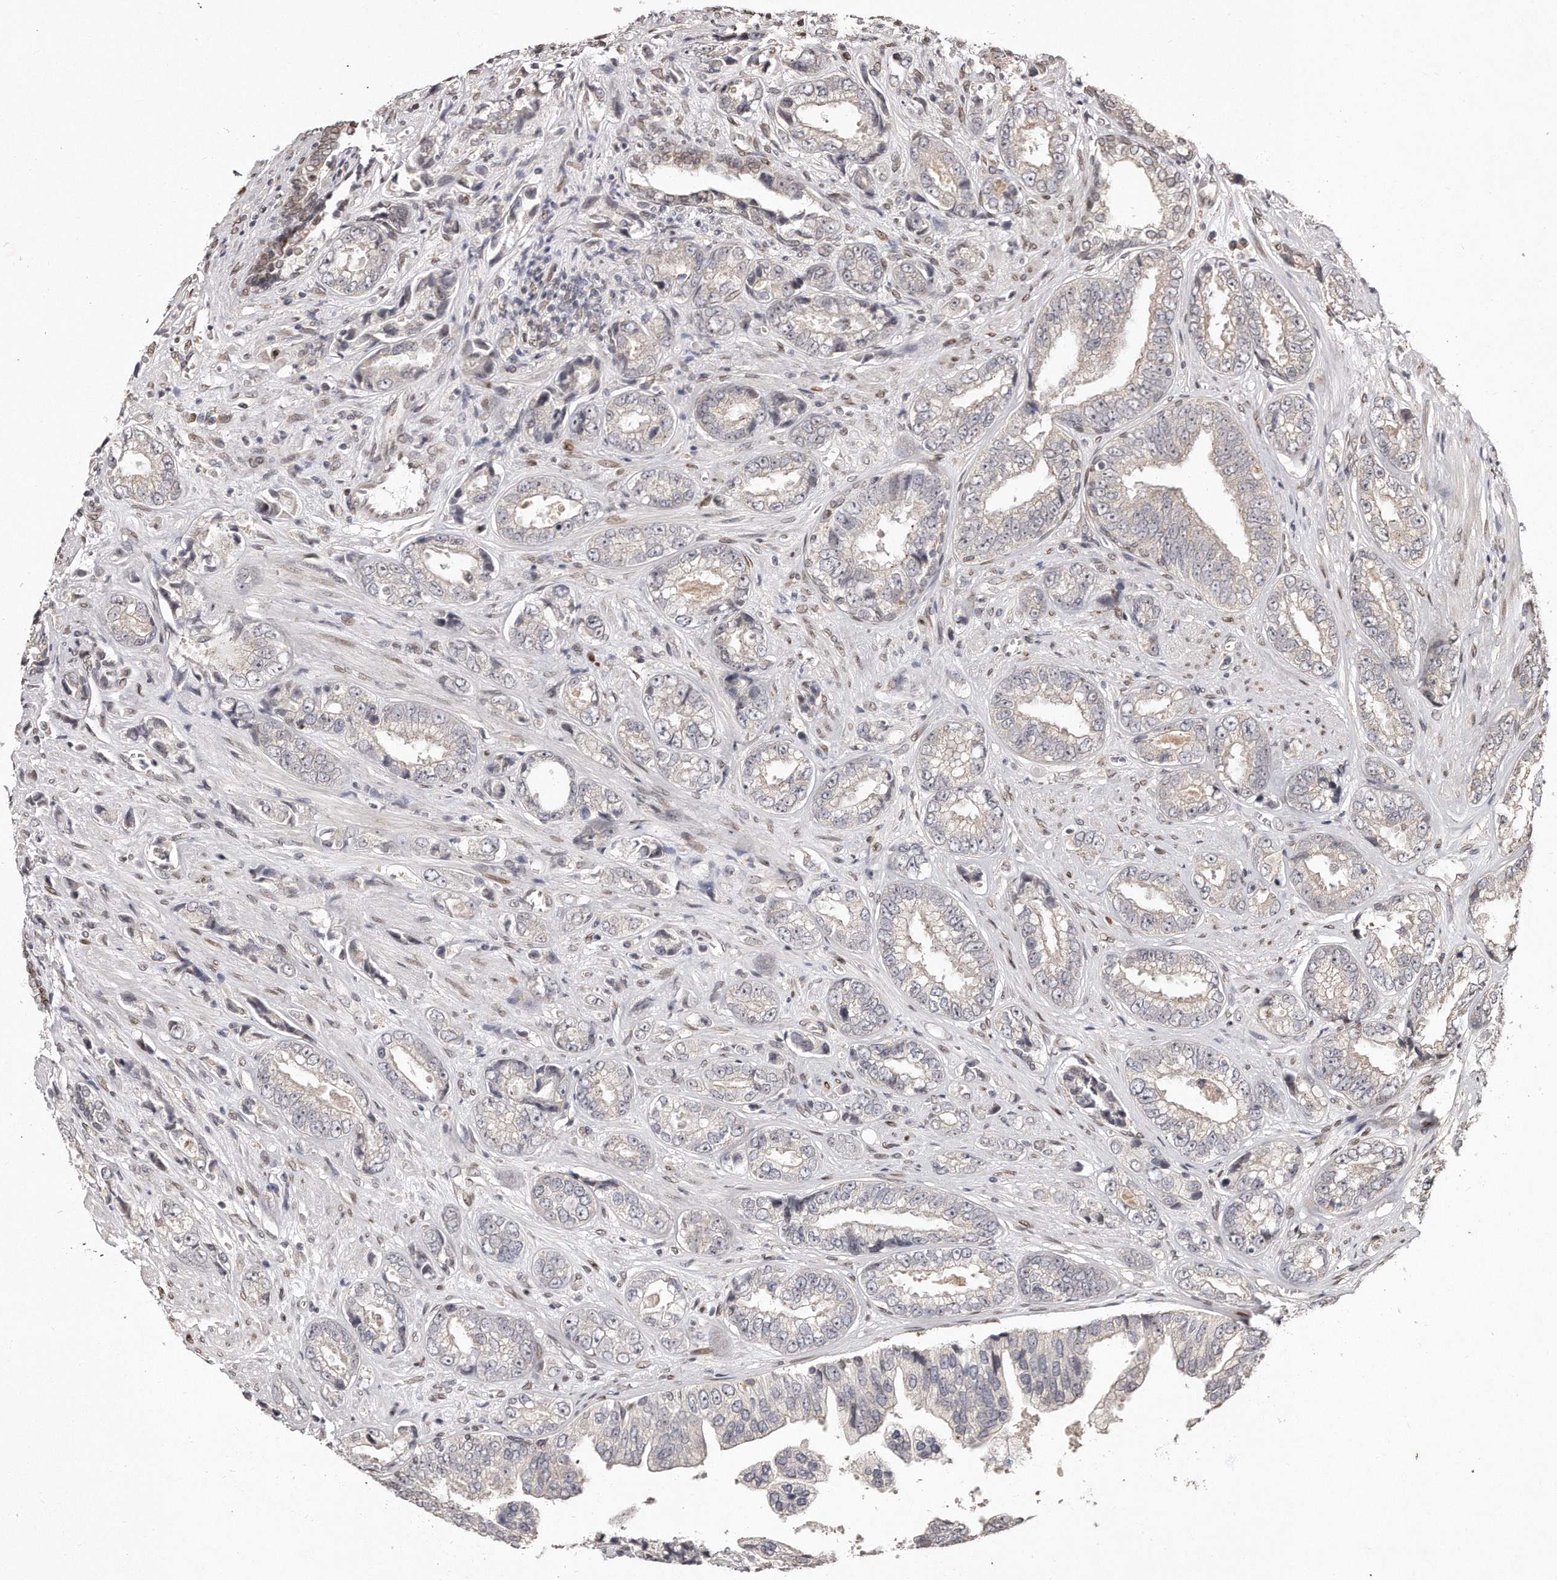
{"staining": {"intensity": "negative", "quantity": "none", "location": "none"}, "tissue": "prostate cancer", "cell_type": "Tumor cells", "image_type": "cancer", "snomed": [{"axis": "morphology", "description": "Adenocarcinoma, High grade"}, {"axis": "topography", "description": "Prostate"}], "caption": "Tumor cells are negative for protein expression in human prostate cancer (adenocarcinoma (high-grade)). The staining is performed using DAB (3,3'-diaminobenzidine) brown chromogen with nuclei counter-stained in using hematoxylin.", "gene": "HASPIN", "patient": {"sex": "male", "age": 61}}